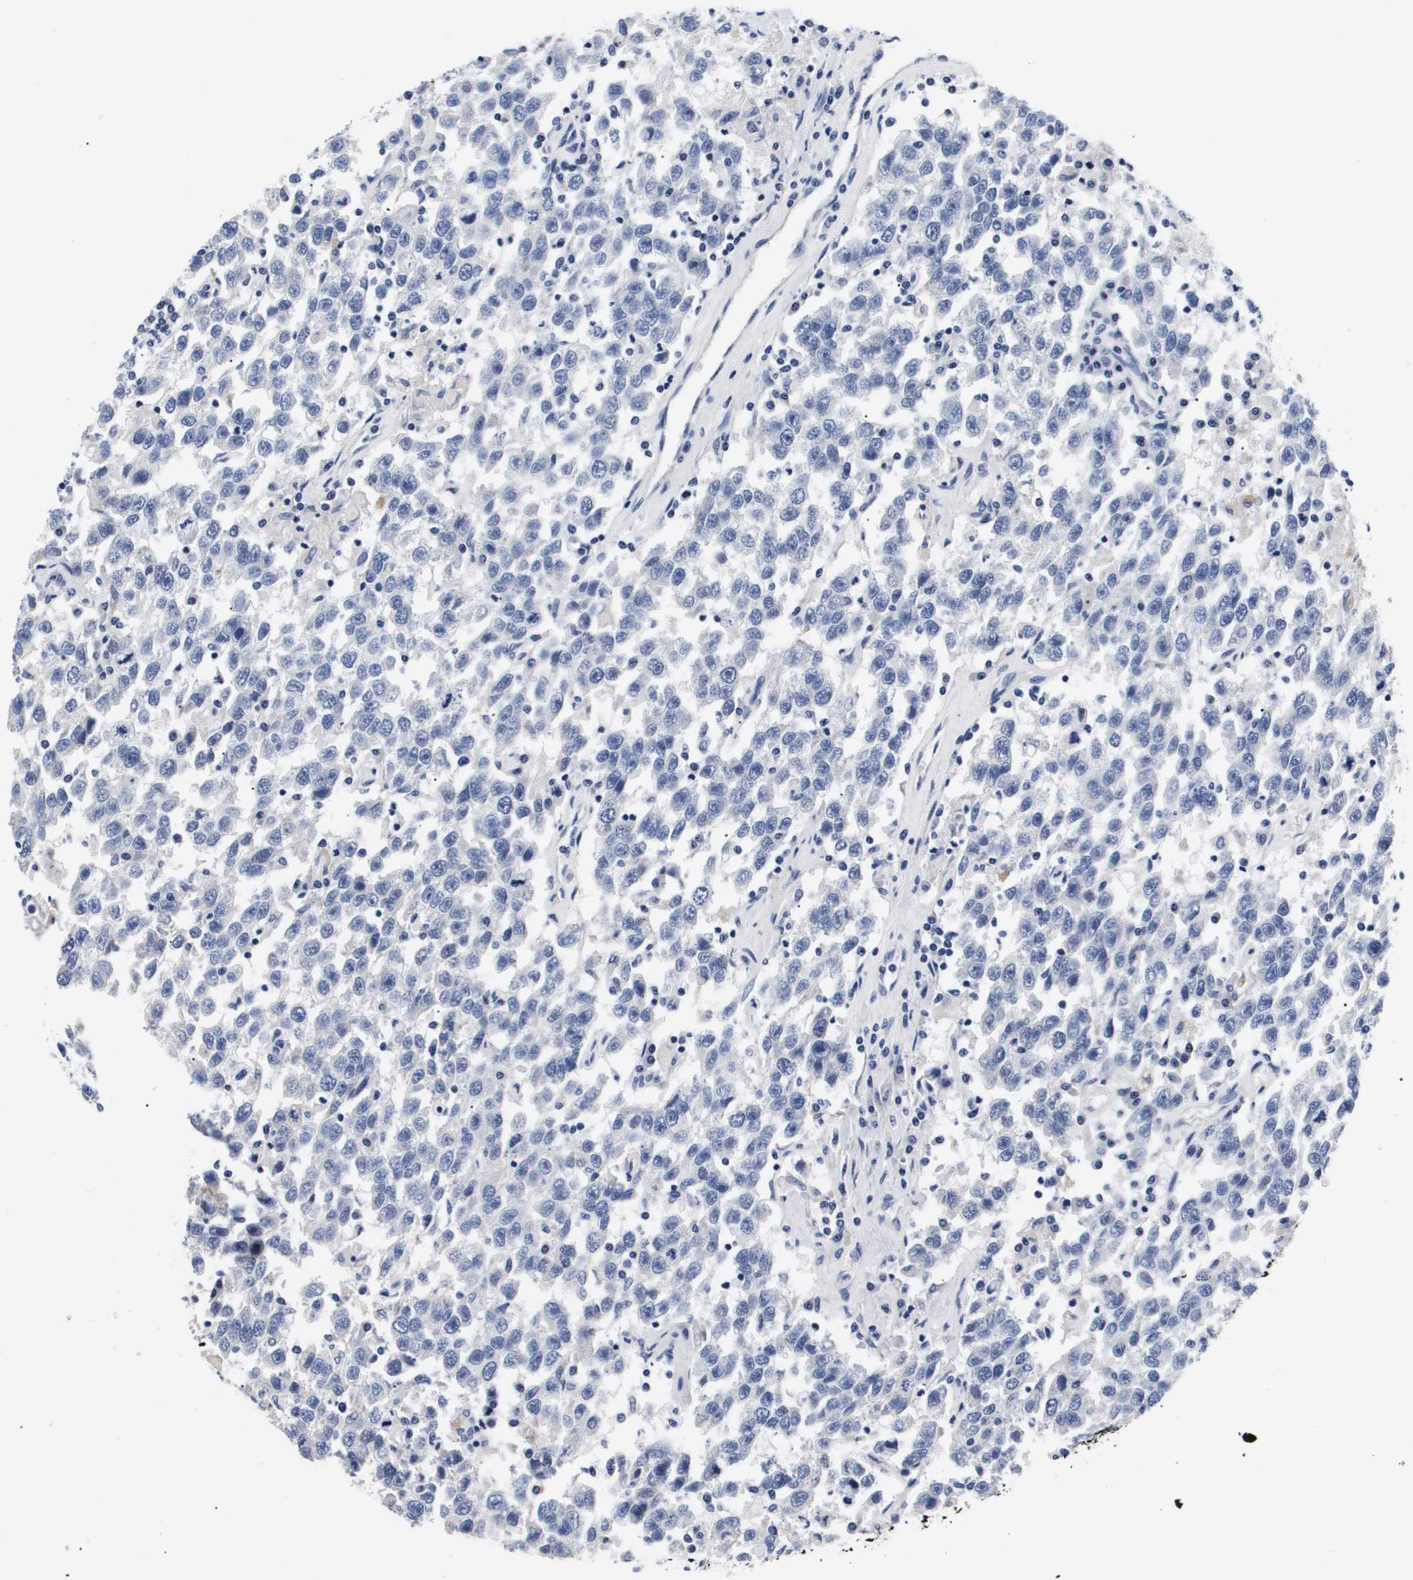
{"staining": {"intensity": "negative", "quantity": "none", "location": "none"}, "tissue": "testis cancer", "cell_type": "Tumor cells", "image_type": "cancer", "snomed": [{"axis": "morphology", "description": "Seminoma, NOS"}, {"axis": "topography", "description": "Testis"}], "caption": "Testis cancer (seminoma) stained for a protein using IHC displays no positivity tumor cells.", "gene": "ATP6V0A4", "patient": {"sex": "male", "age": 41}}